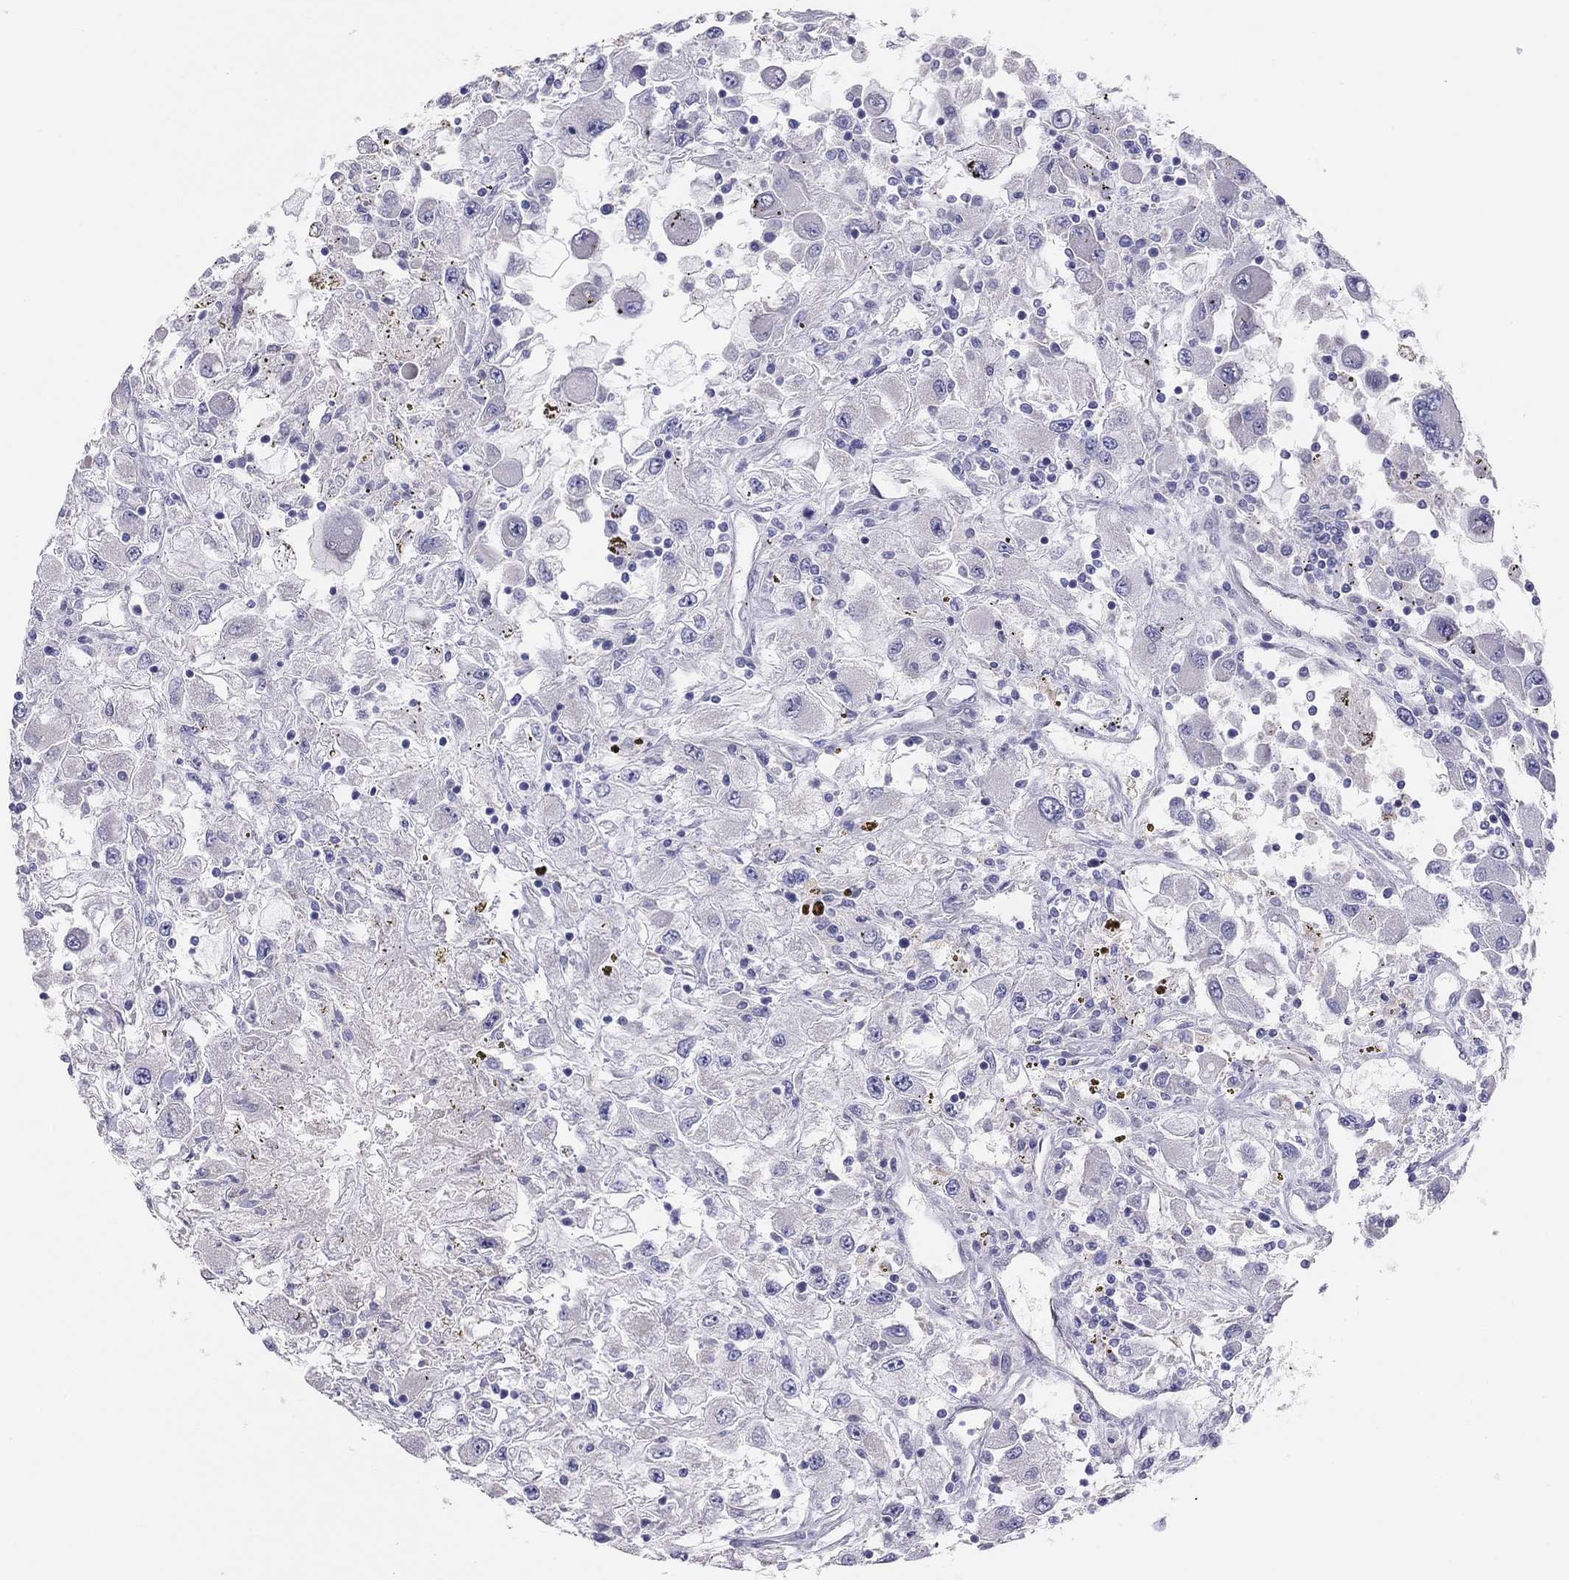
{"staining": {"intensity": "negative", "quantity": "none", "location": "none"}, "tissue": "renal cancer", "cell_type": "Tumor cells", "image_type": "cancer", "snomed": [{"axis": "morphology", "description": "Adenocarcinoma, NOS"}, {"axis": "topography", "description": "Kidney"}], "caption": "Immunohistochemistry (IHC) image of adenocarcinoma (renal) stained for a protein (brown), which exhibits no expression in tumor cells. (DAB immunohistochemistry with hematoxylin counter stain).", "gene": "MGAT4C", "patient": {"sex": "female", "age": 67}}